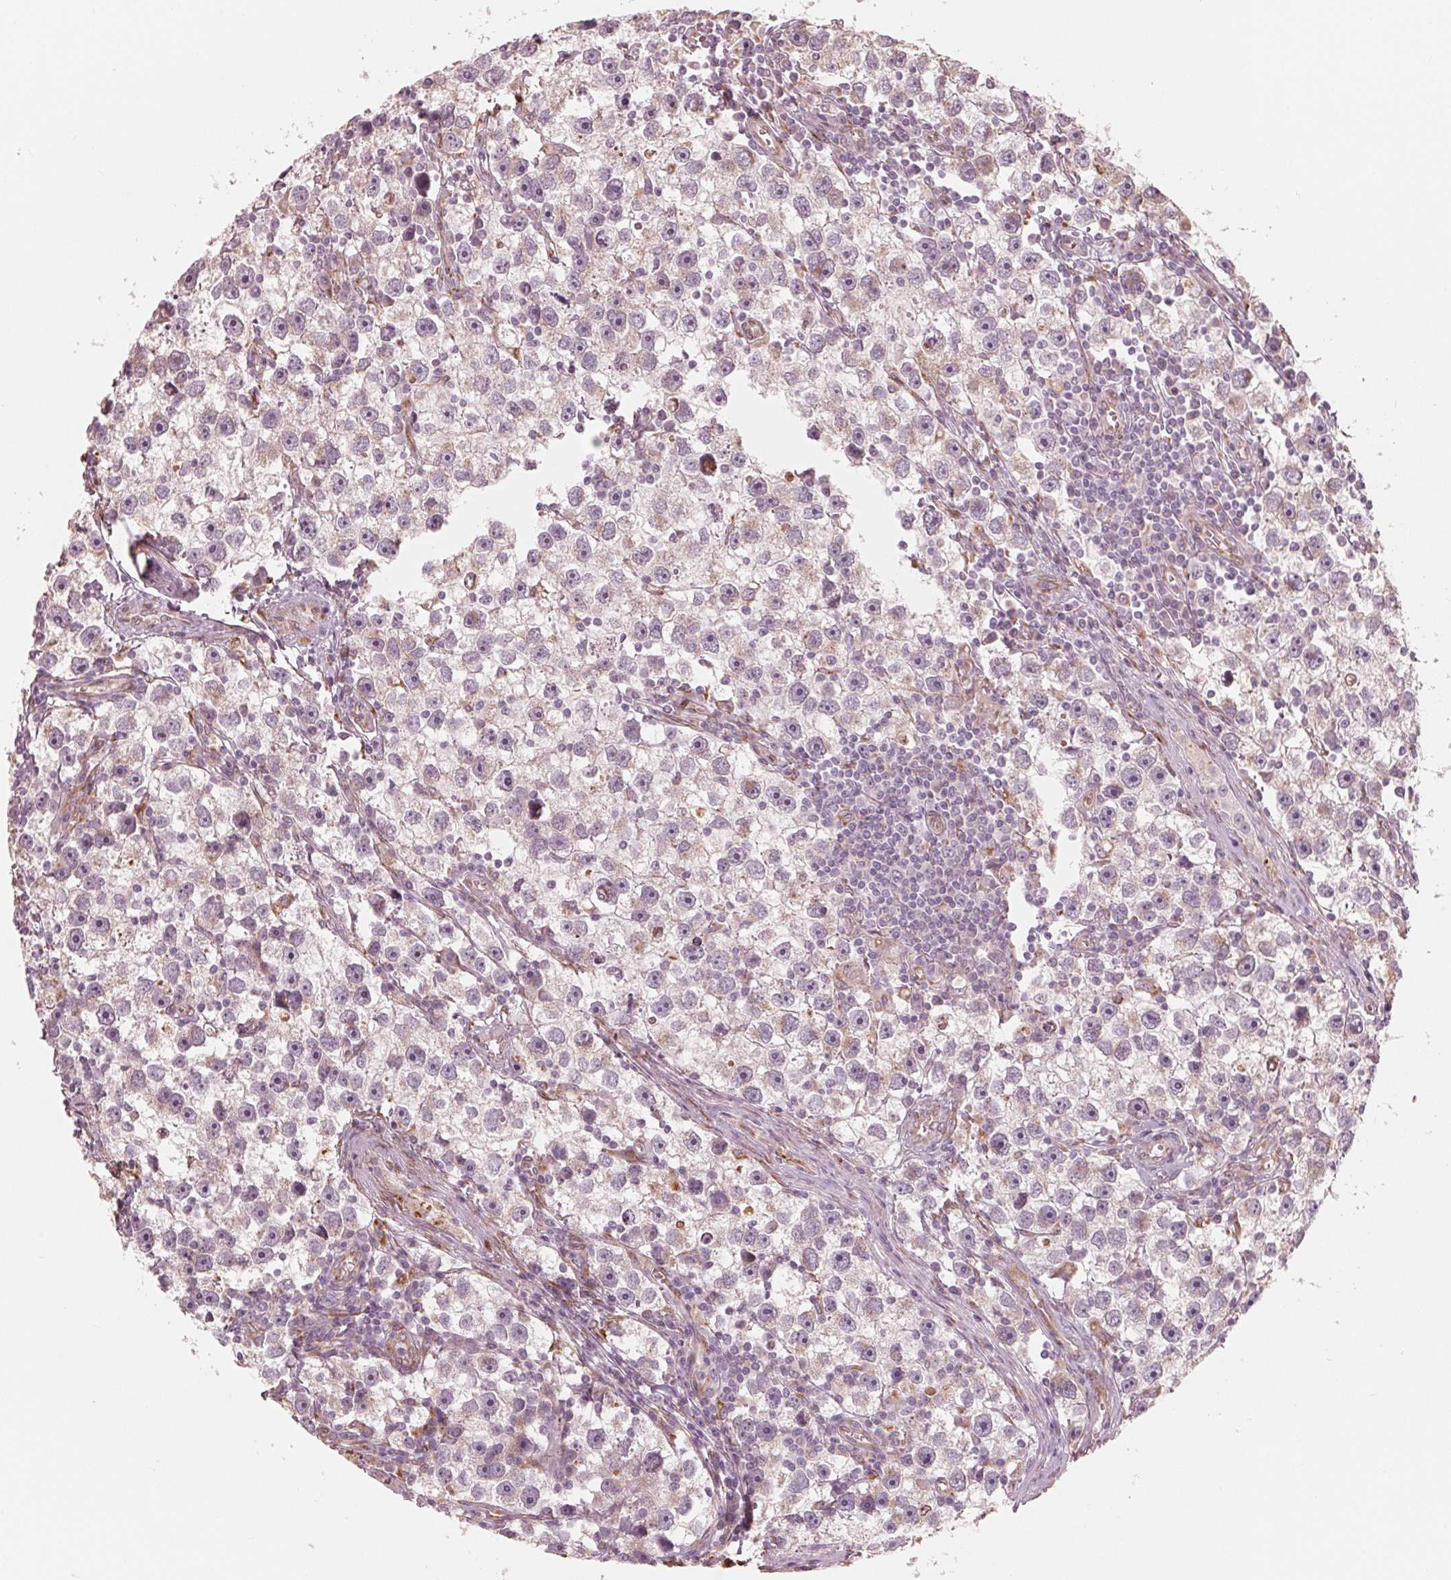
{"staining": {"intensity": "weak", "quantity": "25%-75%", "location": "cytoplasmic/membranous"}, "tissue": "testis cancer", "cell_type": "Tumor cells", "image_type": "cancer", "snomed": [{"axis": "morphology", "description": "Seminoma, NOS"}, {"axis": "topography", "description": "Testis"}], "caption": "A brown stain labels weak cytoplasmic/membranous expression of a protein in human testis cancer tumor cells.", "gene": "IKBIP", "patient": {"sex": "male", "age": 30}}